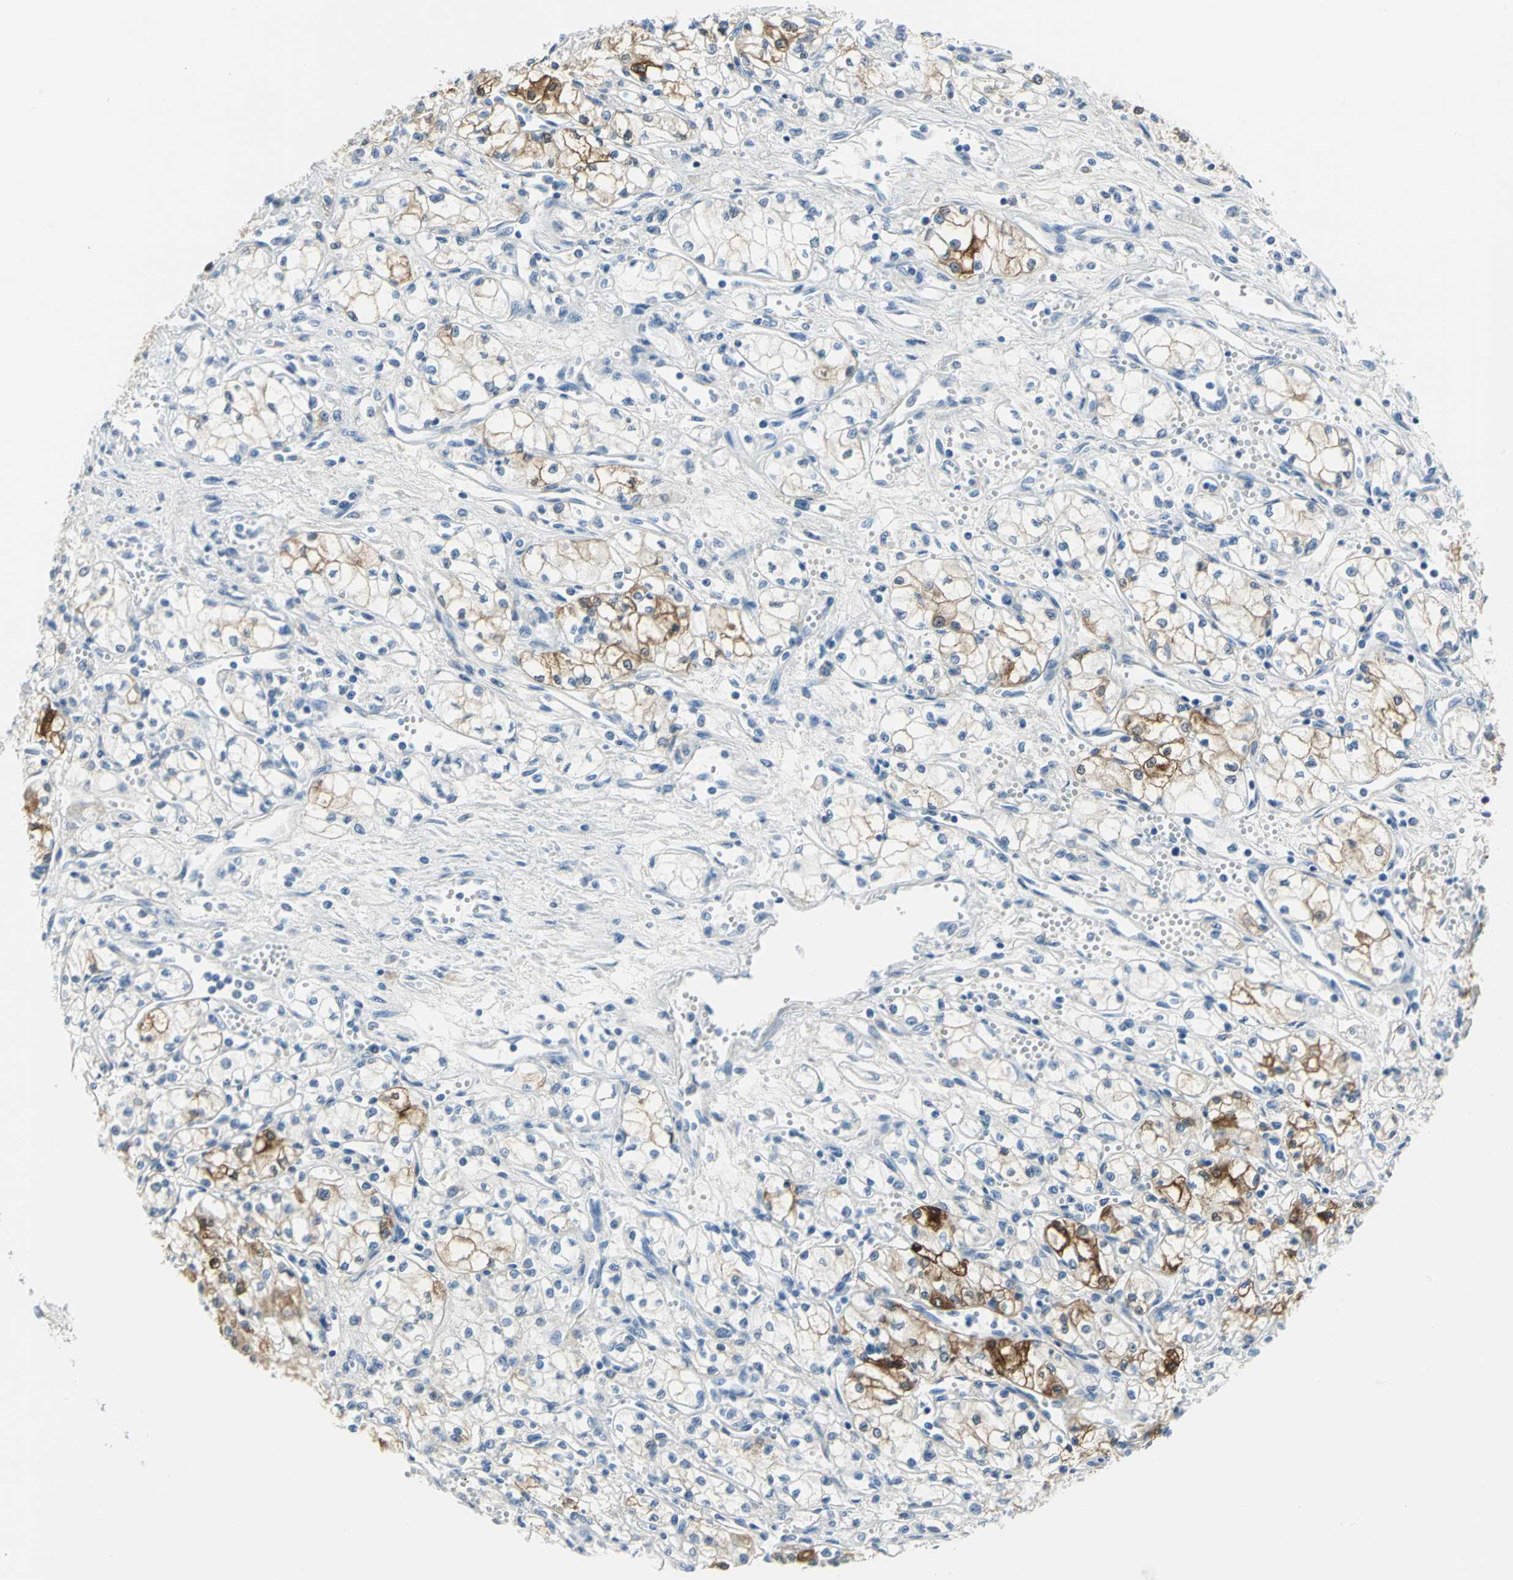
{"staining": {"intensity": "strong", "quantity": "<25%", "location": "cytoplasmic/membranous,nuclear"}, "tissue": "renal cancer", "cell_type": "Tumor cells", "image_type": "cancer", "snomed": [{"axis": "morphology", "description": "Normal tissue, NOS"}, {"axis": "morphology", "description": "Adenocarcinoma, NOS"}, {"axis": "topography", "description": "Kidney"}], "caption": "Immunohistochemistry (IHC) staining of adenocarcinoma (renal), which reveals medium levels of strong cytoplasmic/membranous and nuclear positivity in about <25% of tumor cells indicating strong cytoplasmic/membranous and nuclear protein staining. The staining was performed using DAB (3,3'-diaminobenzidine) (brown) for protein detection and nuclei were counterstained in hematoxylin (blue).", "gene": "PKLR", "patient": {"sex": "male", "age": 59}}